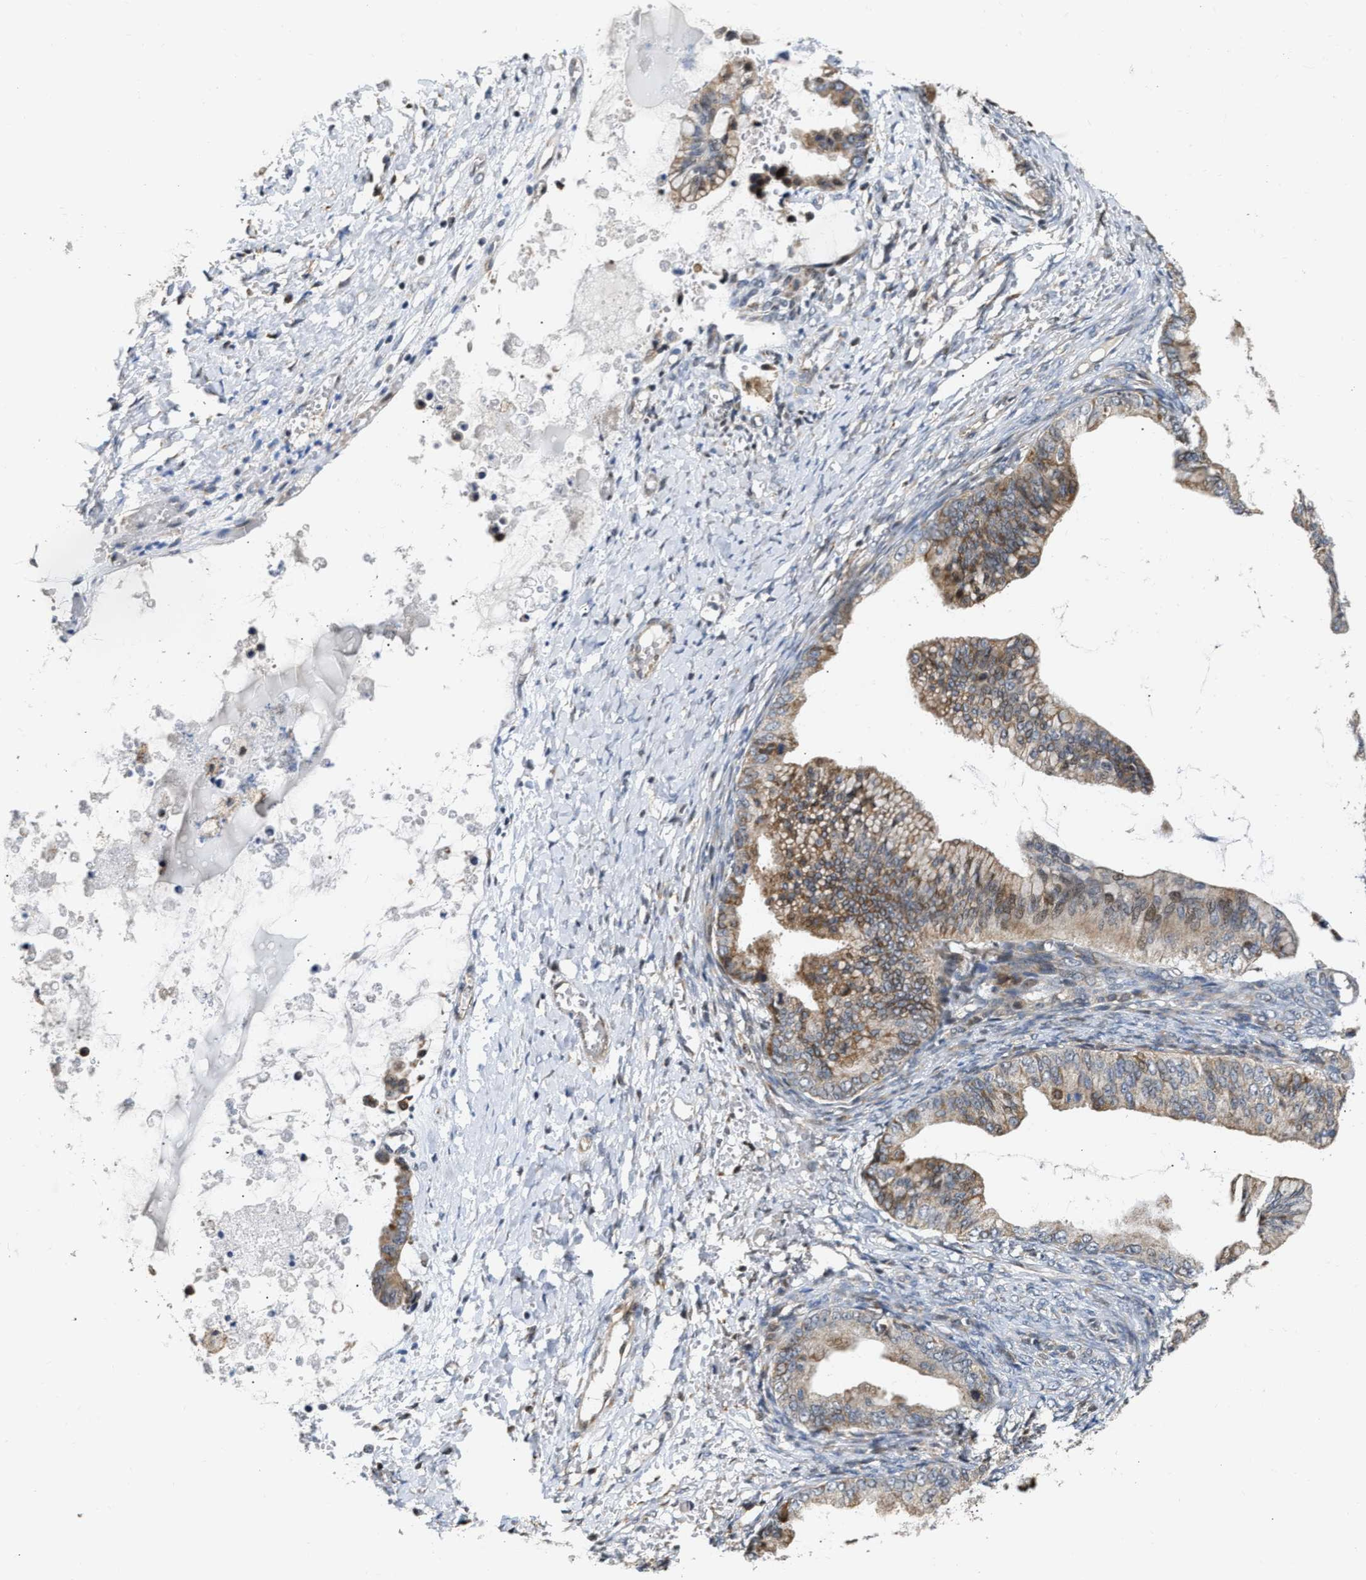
{"staining": {"intensity": "moderate", "quantity": ">75%", "location": "cytoplasmic/membranous"}, "tissue": "ovarian cancer", "cell_type": "Tumor cells", "image_type": "cancer", "snomed": [{"axis": "morphology", "description": "Cystadenocarcinoma, mucinous, NOS"}, {"axis": "topography", "description": "Ovary"}], "caption": "This photomicrograph exhibits immunohistochemistry staining of ovarian mucinous cystadenocarcinoma, with medium moderate cytoplasmic/membranous positivity in about >75% of tumor cells.", "gene": "DEPTOR", "patient": {"sex": "female", "age": 36}}